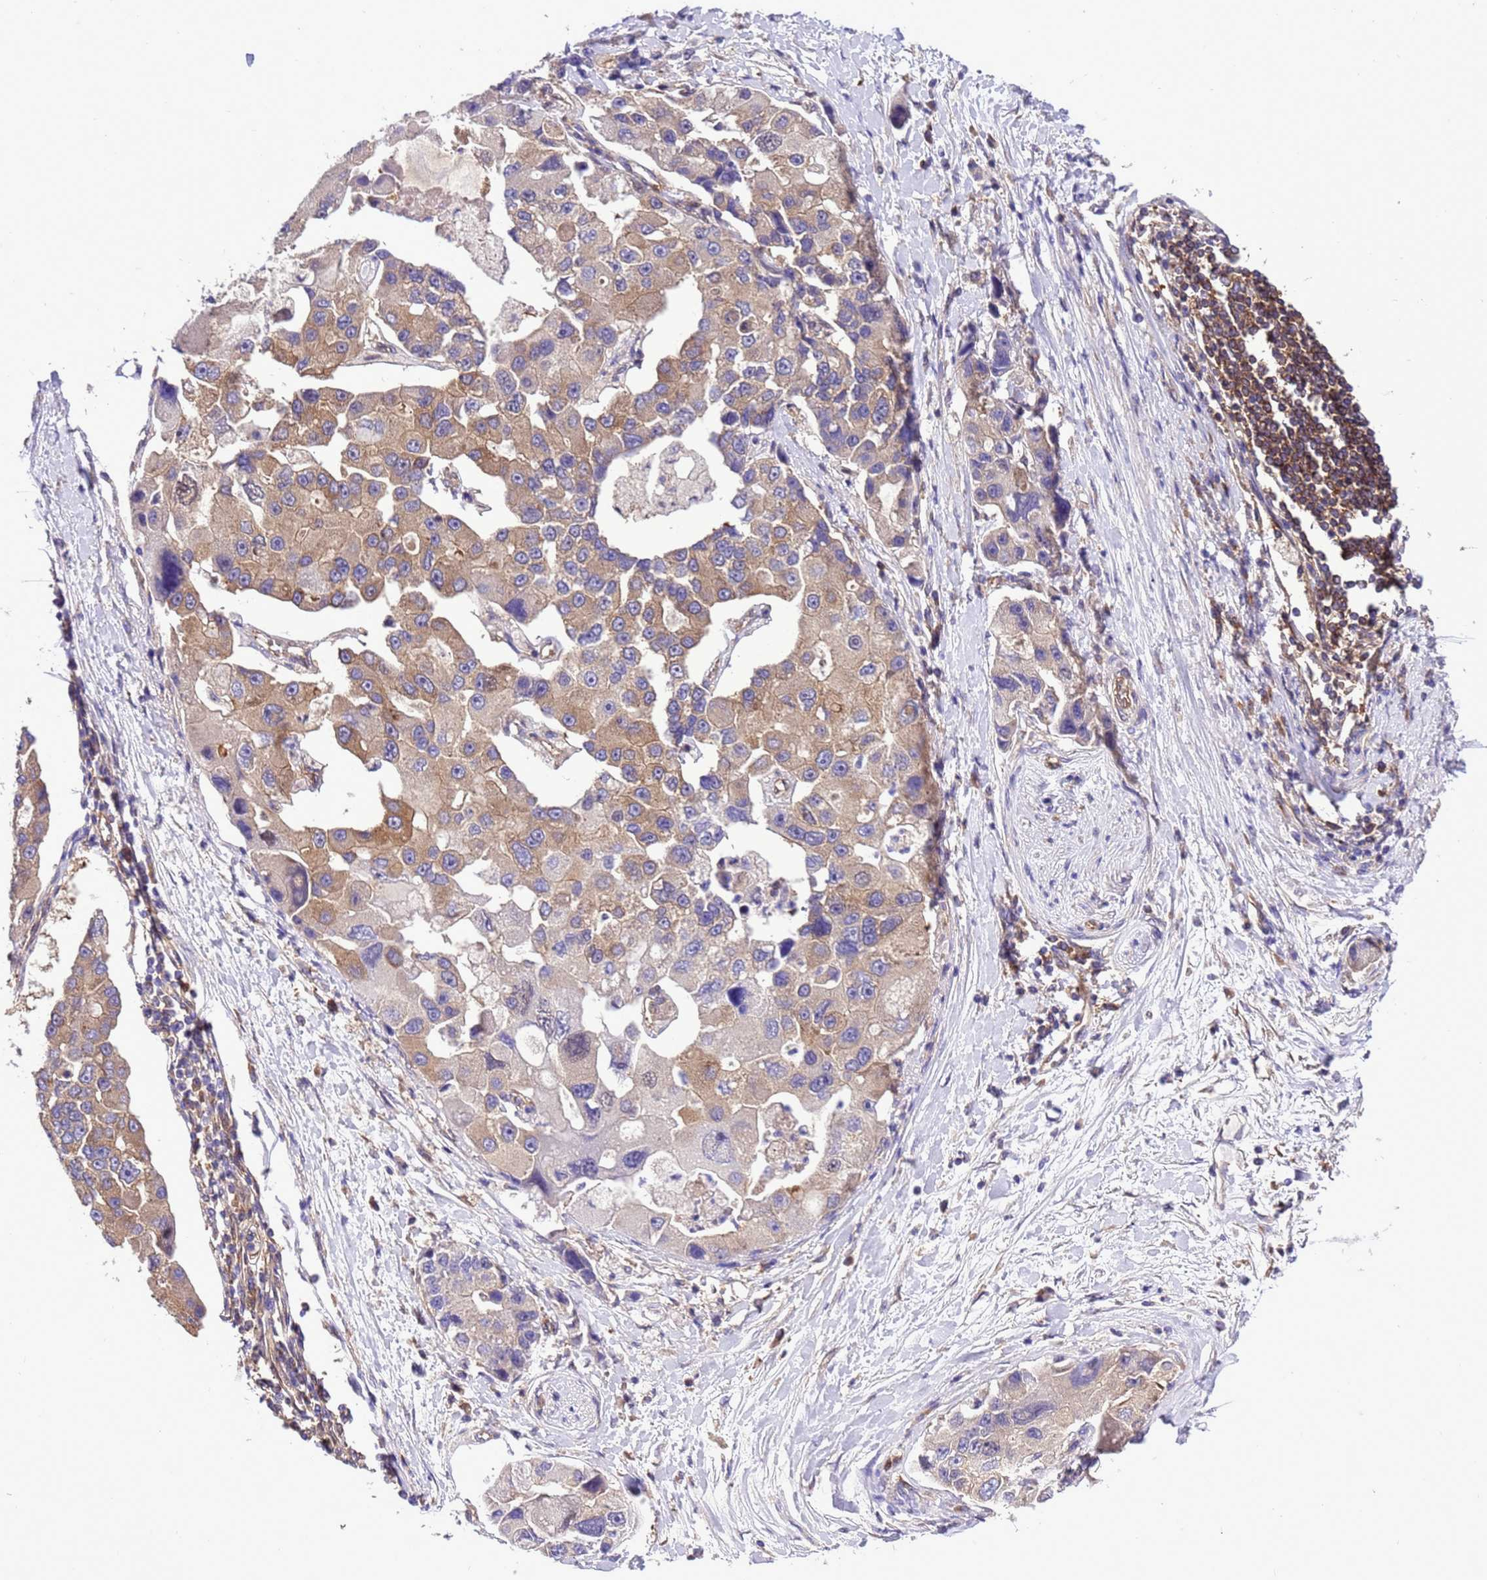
{"staining": {"intensity": "moderate", "quantity": "<25%", "location": "cytoplasmic/membranous"}, "tissue": "lung cancer", "cell_type": "Tumor cells", "image_type": "cancer", "snomed": [{"axis": "morphology", "description": "Adenocarcinoma, NOS"}, {"axis": "topography", "description": "Lung"}], "caption": "Immunohistochemistry of lung cancer exhibits low levels of moderate cytoplasmic/membranous positivity in about <25% of tumor cells.", "gene": "RABEP2", "patient": {"sex": "female", "age": 54}}